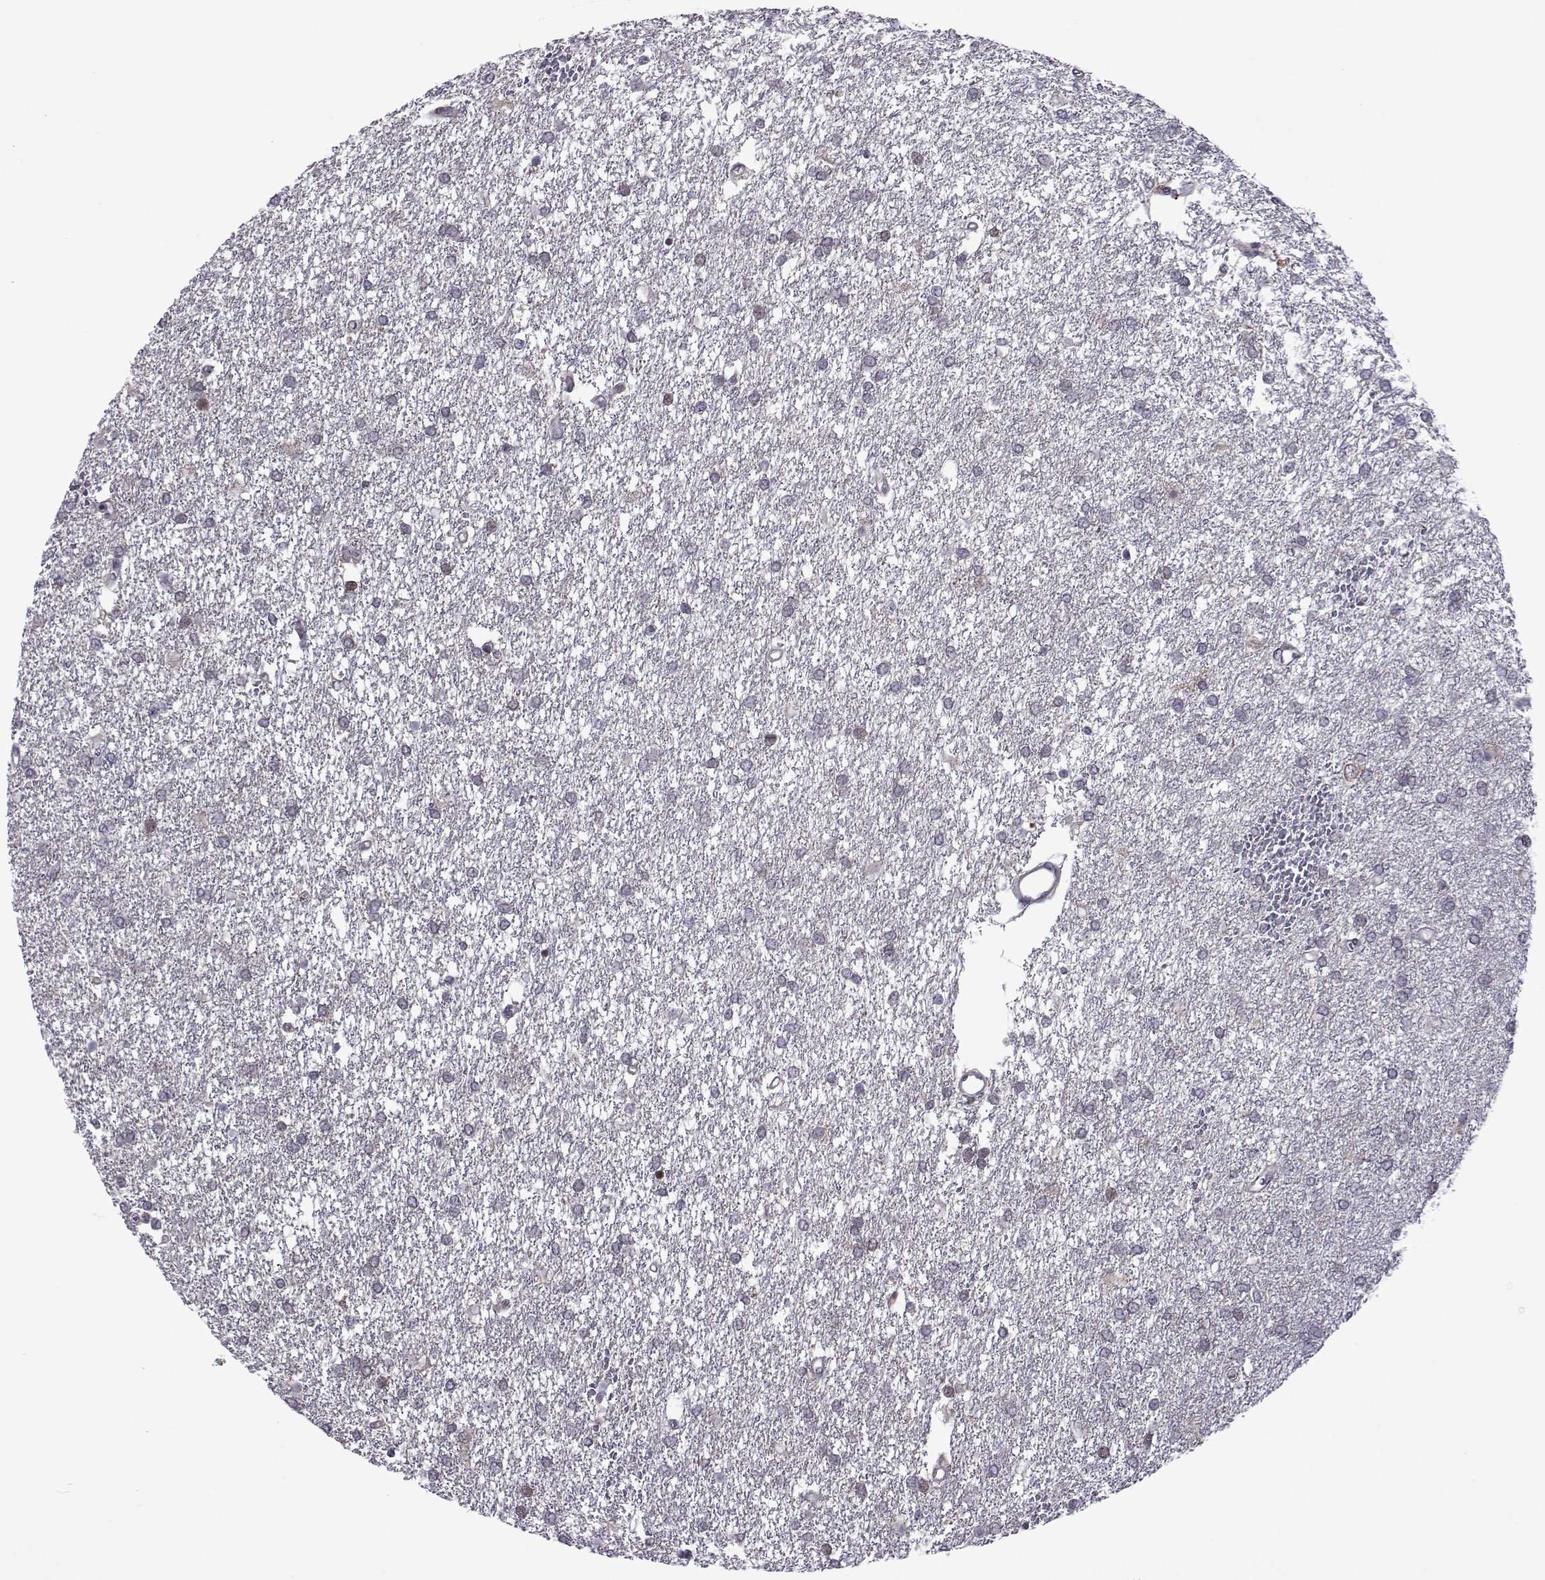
{"staining": {"intensity": "negative", "quantity": "none", "location": "none"}, "tissue": "glioma", "cell_type": "Tumor cells", "image_type": "cancer", "snomed": [{"axis": "morphology", "description": "Glioma, malignant, High grade"}, {"axis": "topography", "description": "Brain"}], "caption": "Immunohistochemistry (IHC) histopathology image of glioma stained for a protein (brown), which exhibits no staining in tumor cells.", "gene": "EFCAB3", "patient": {"sex": "female", "age": 61}}